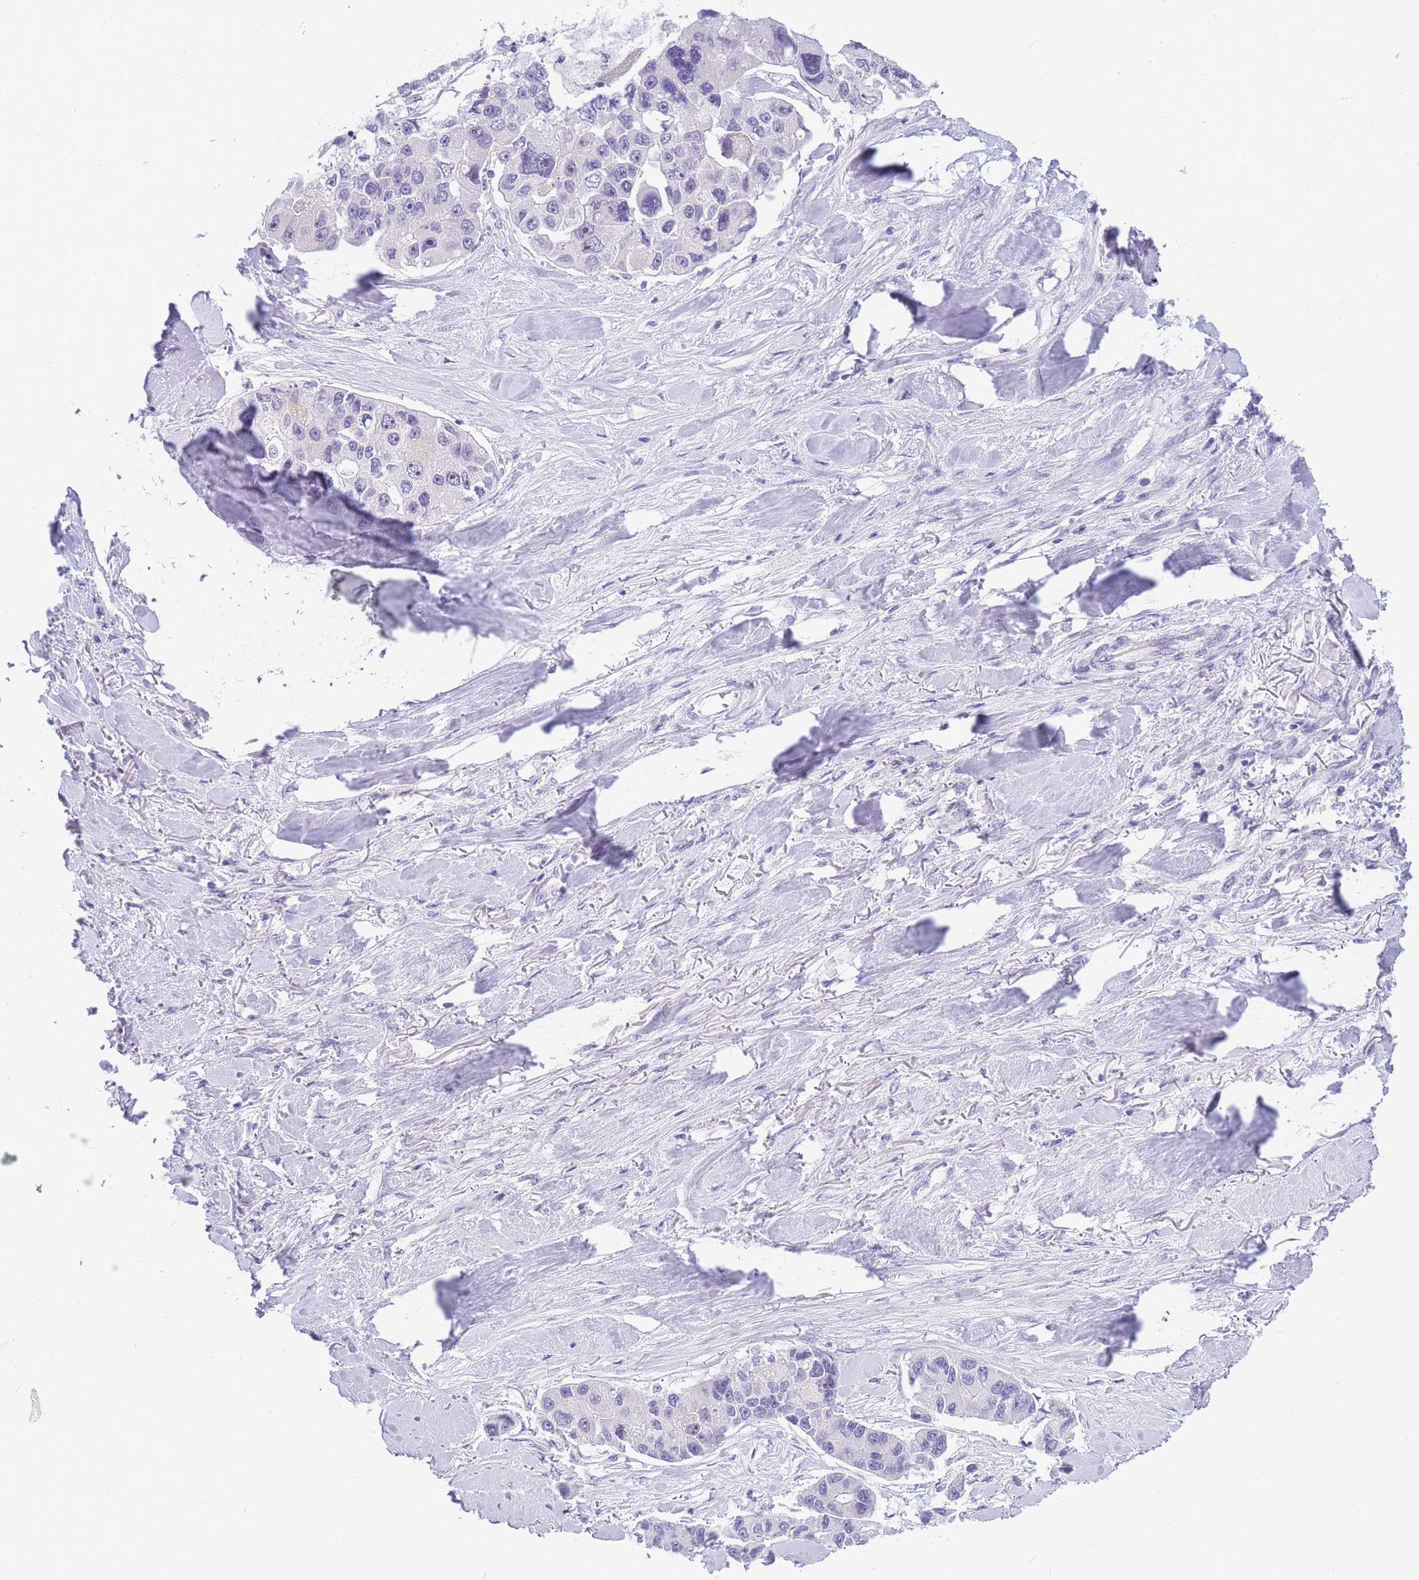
{"staining": {"intensity": "negative", "quantity": "none", "location": "none"}, "tissue": "lung cancer", "cell_type": "Tumor cells", "image_type": "cancer", "snomed": [{"axis": "morphology", "description": "Adenocarcinoma, NOS"}, {"axis": "topography", "description": "Lung"}], "caption": "Lung adenocarcinoma stained for a protein using immunohistochemistry demonstrates no positivity tumor cells.", "gene": "DDX49", "patient": {"sex": "female", "age": 54}}